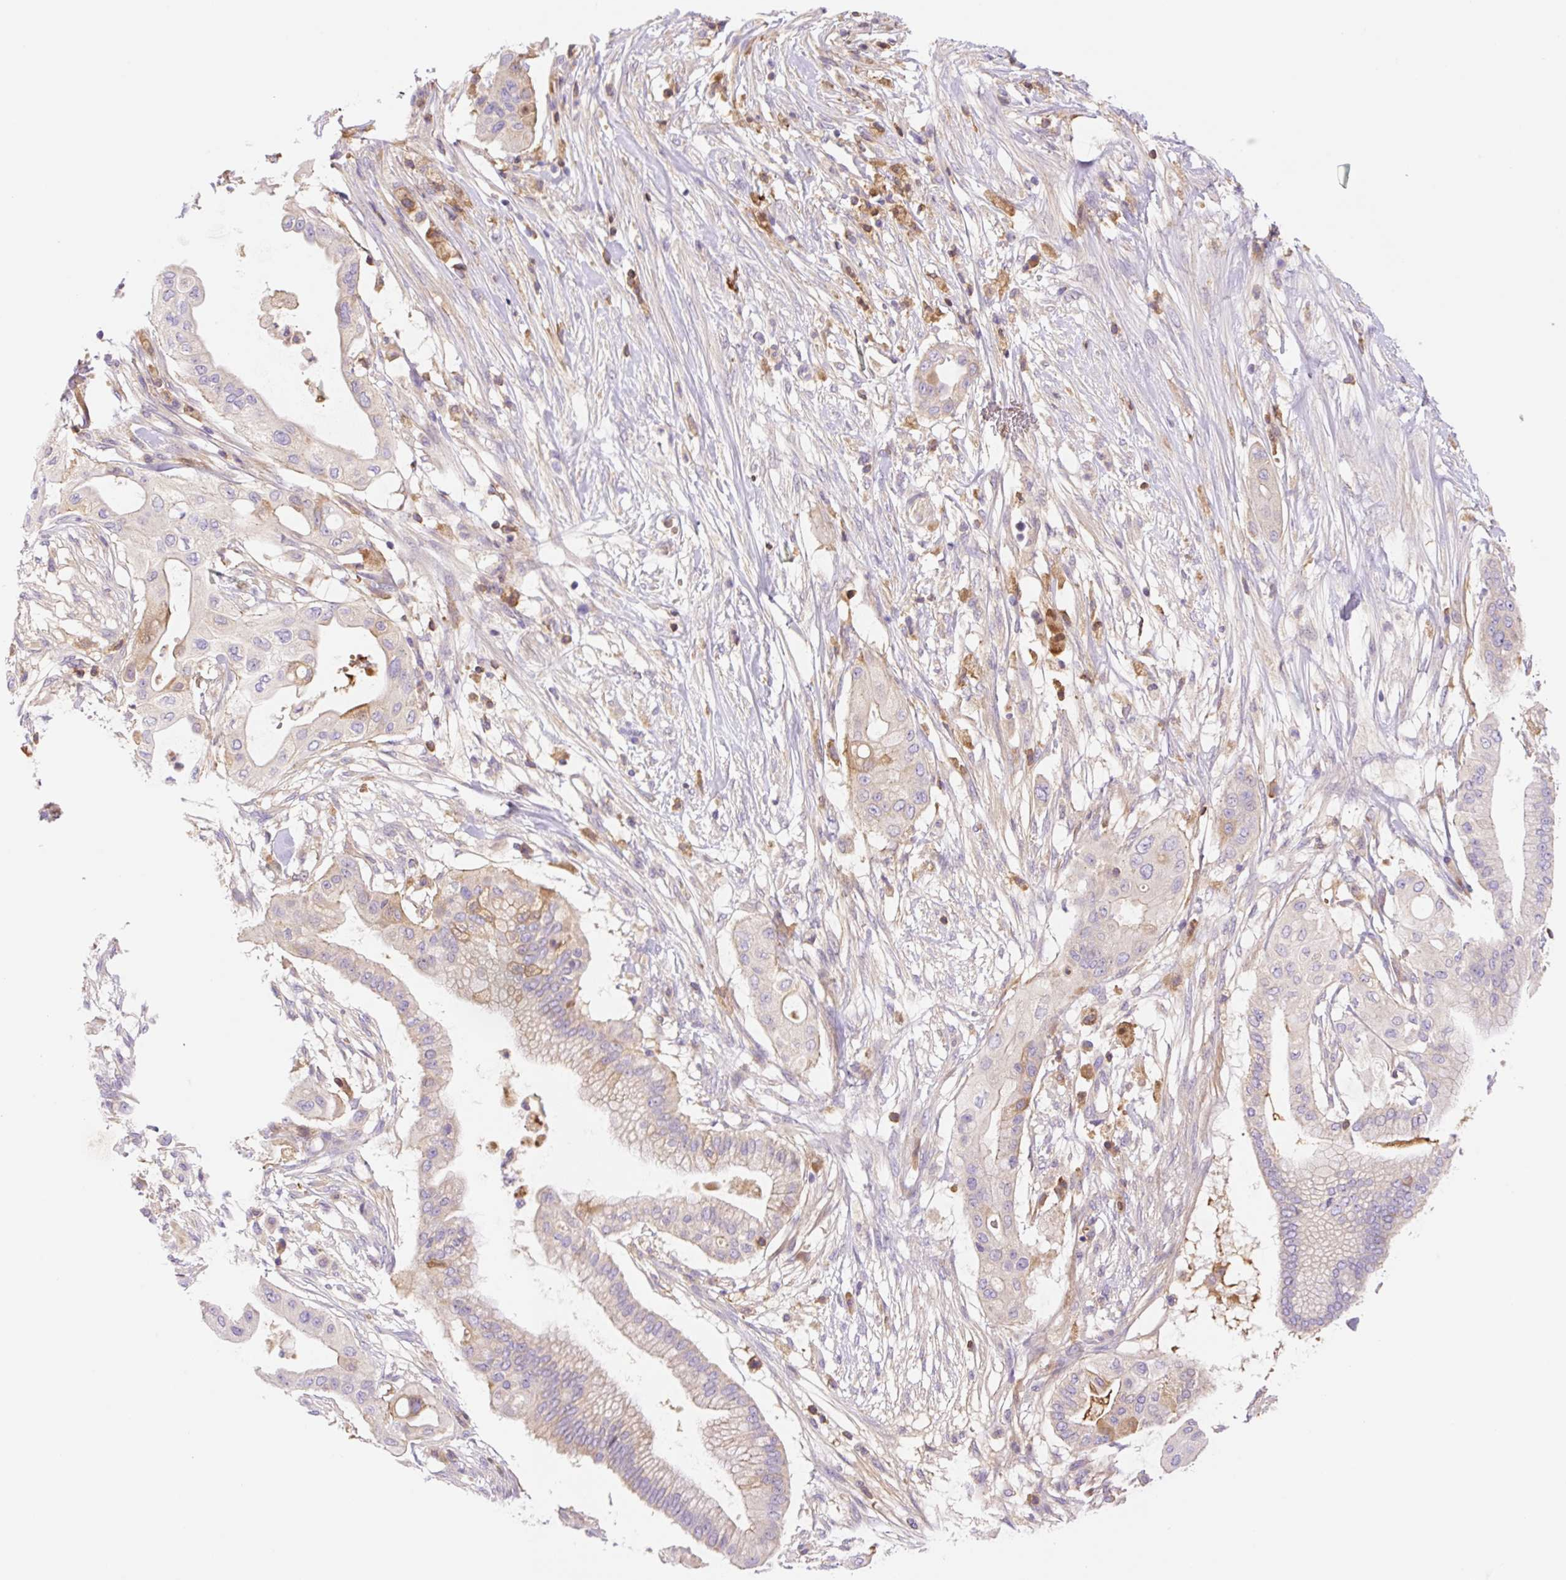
{"staining": {"intensity": "moderate", "quantity": "<25%", "location": "cytoplasmic/membranous"}, "tissue": "pancreatic cancer", "cell_type": "Tumor cells", "image_type": "cancer", "snomed": [{"axis": "morphology", "description": "Adenocarcinoma, NOS"}, {"axis": "topography", "description": "Pancreas"}], "caption": "The immunohistochemical stain labels moderate cytoplasmic/membranous expression in tumor cells of pancreatic cancer (adenocarcinoma) tissue.", "gene": "DENND5A", "patient": {"sex": "male", "age": 68}}